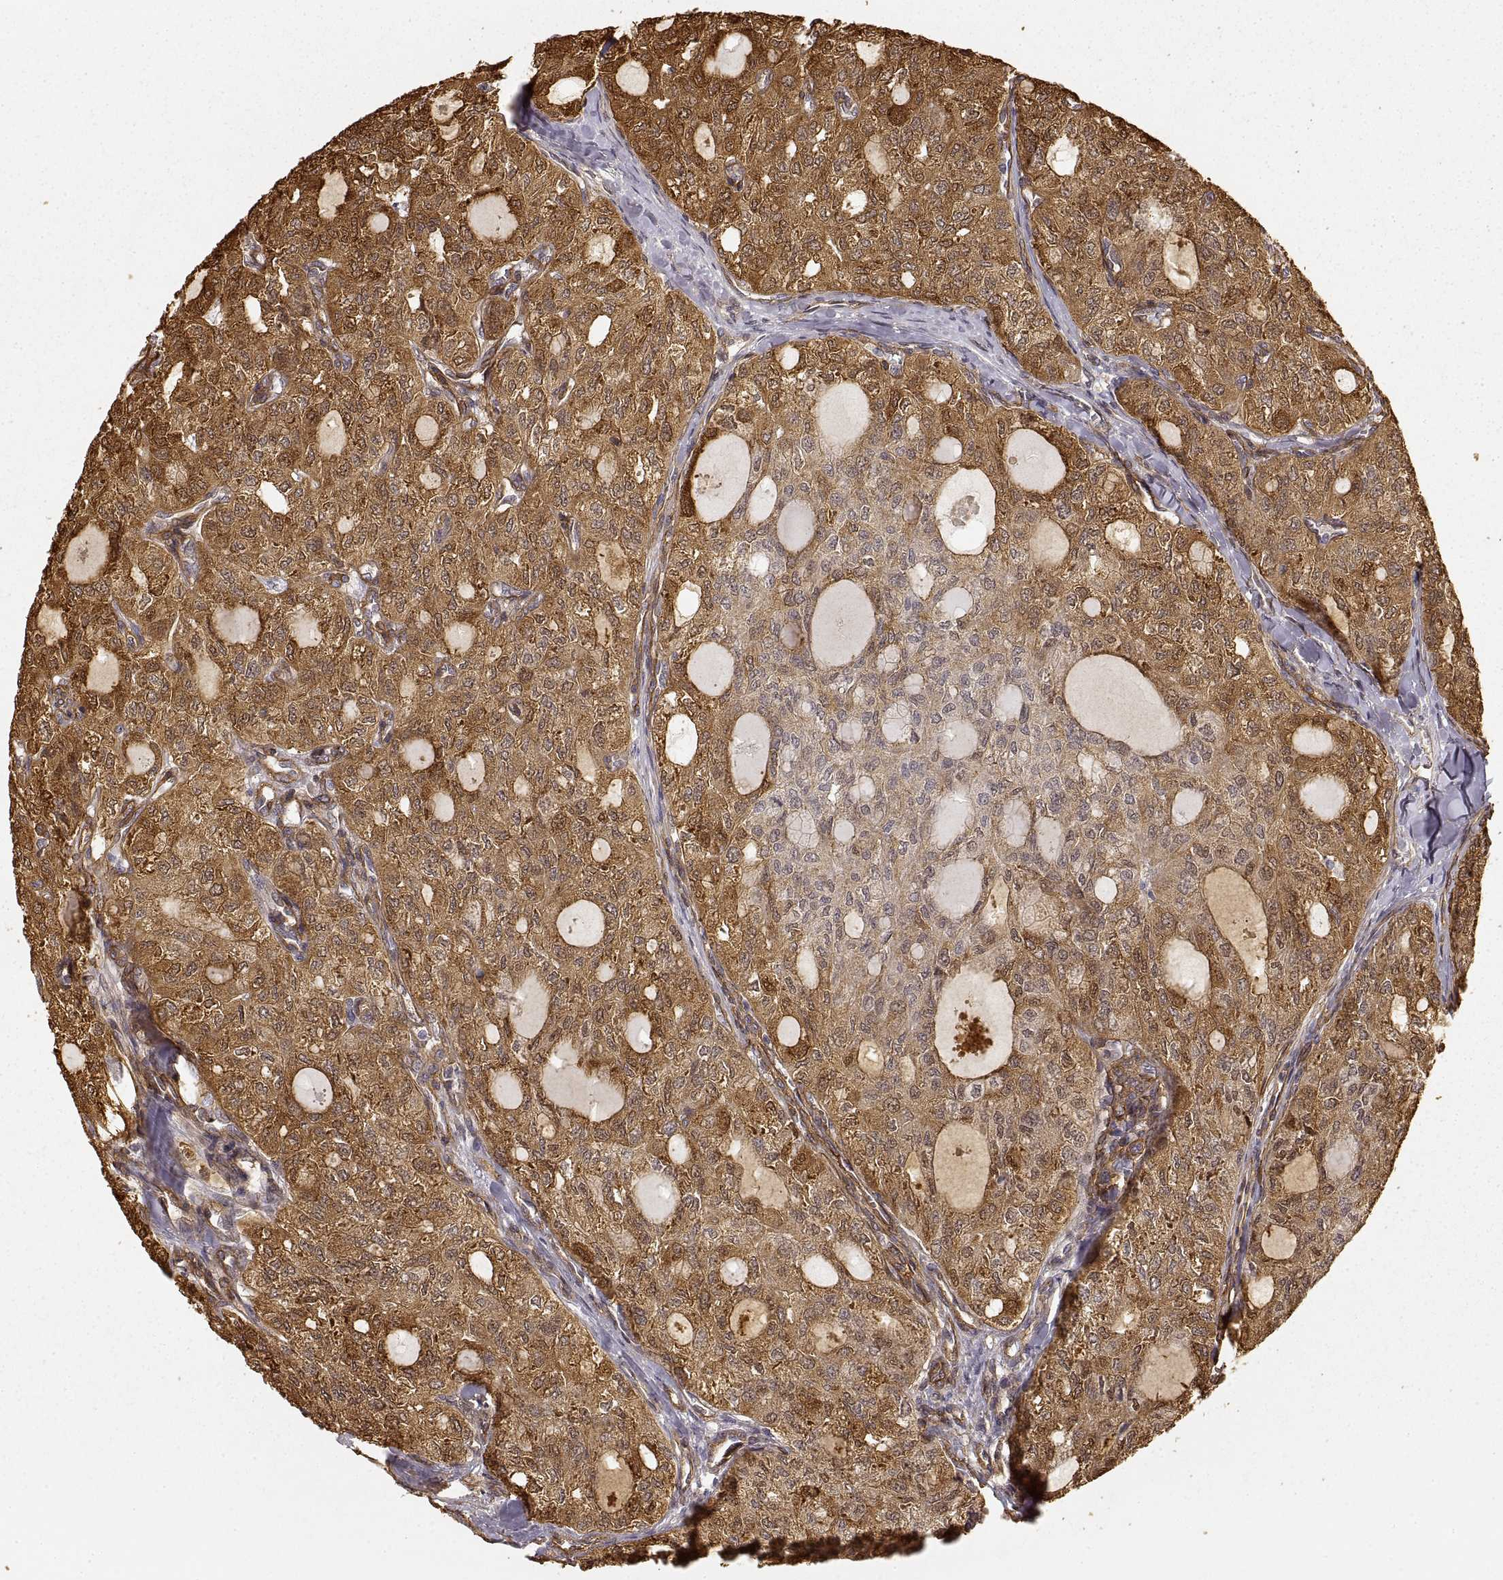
{"staining": {"intensity": "strong", "quantity": ">75%", "location": "cytoplasmic/membranous"}, "tissue": "thyroid cancer", "cell_type": "Tumor cells", "image_type": "cancer", "snomed": [{"axis": "morphology", "description": "Follicular adenoma carcinoma, NOS"}, {"axis": "topography", "description": "Thyroid gland"}], "caption": "Protein expression analysis of thyroid follicular adenoma carcinoma displays strong cytoplasmic/membranous staining in about >75% of tumor cells.", "gene": "LAMA4", "patient": {"sex": "male", "age": 75}}